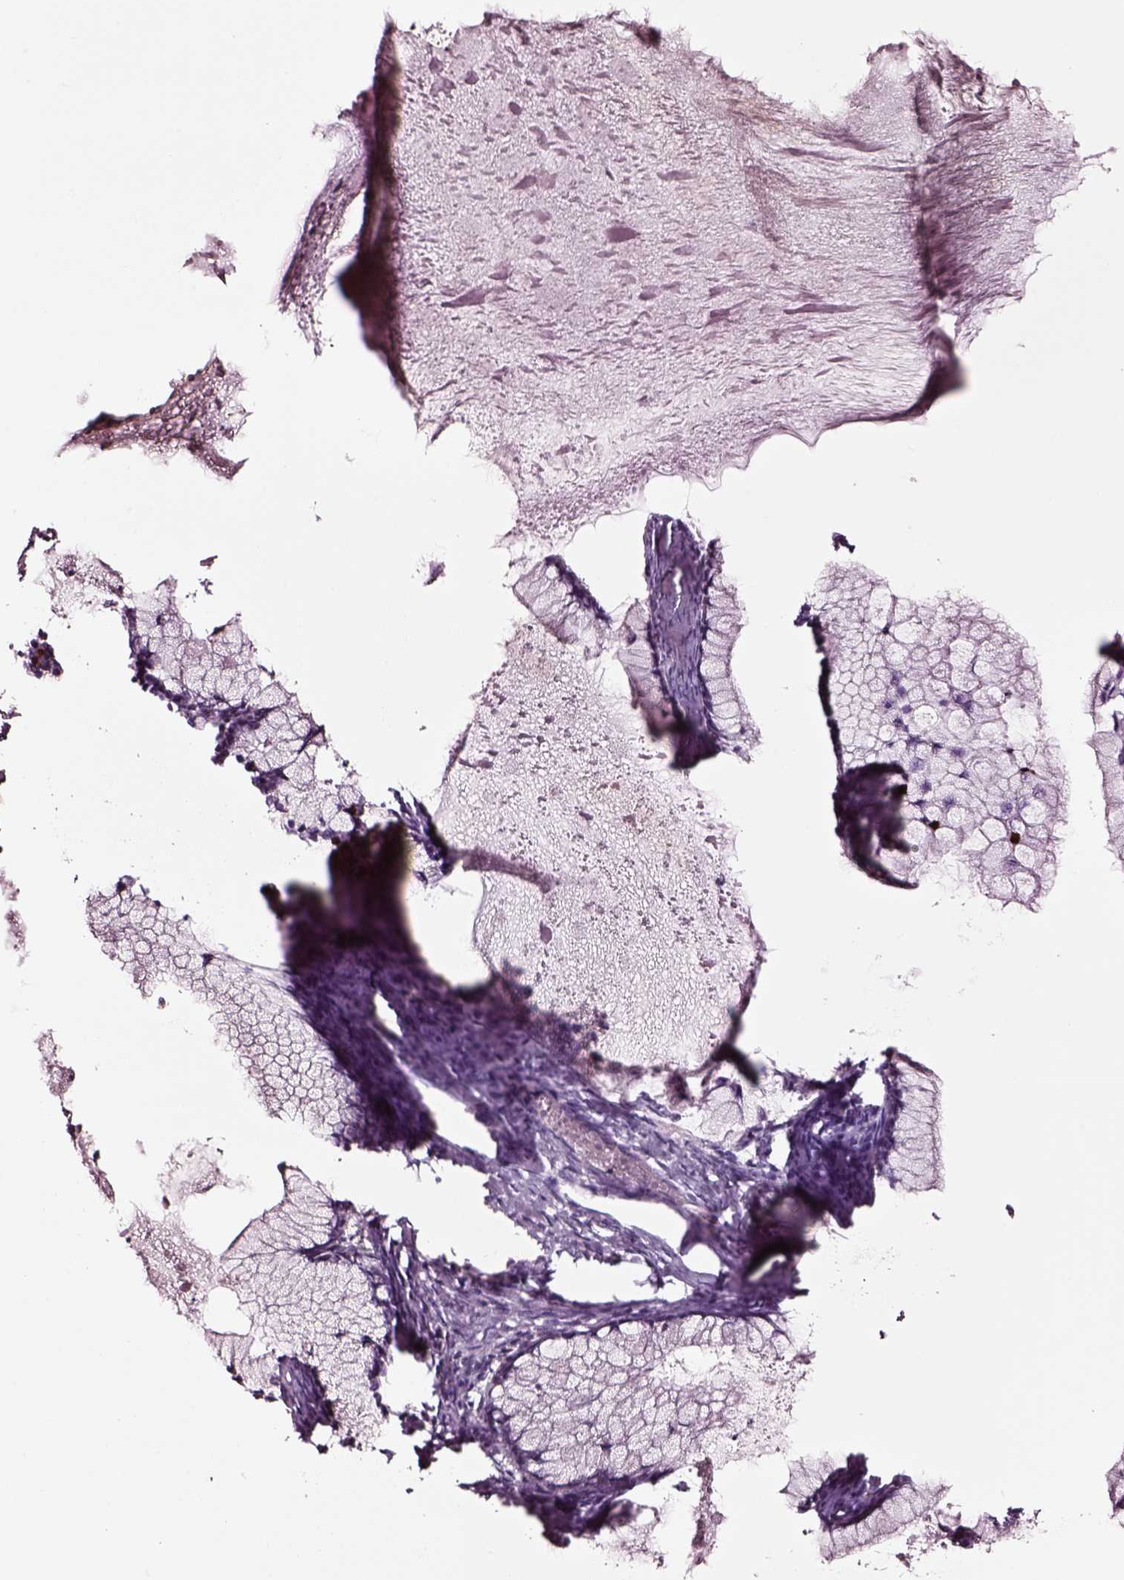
{"staining": {"intensity": "negative", "quantity": "none", "location": "none"}, "tissue": "ovarian cancer", "cell_type": "Tumor cells", "image_type": "cancer", "snomed": [{"axis": "morphology", "description": "Cystadenocarcinoma, mucinous, NOS"}, {"axis": "topography", "description": "Ovary"}], "caption": "Immunohistochemistry of human ovarian mucinous cystadenocarcinoma demonstrates no staining in tumor cells.", "gene": "SOX10", "patient": {"sex": "female", "age": 41}}